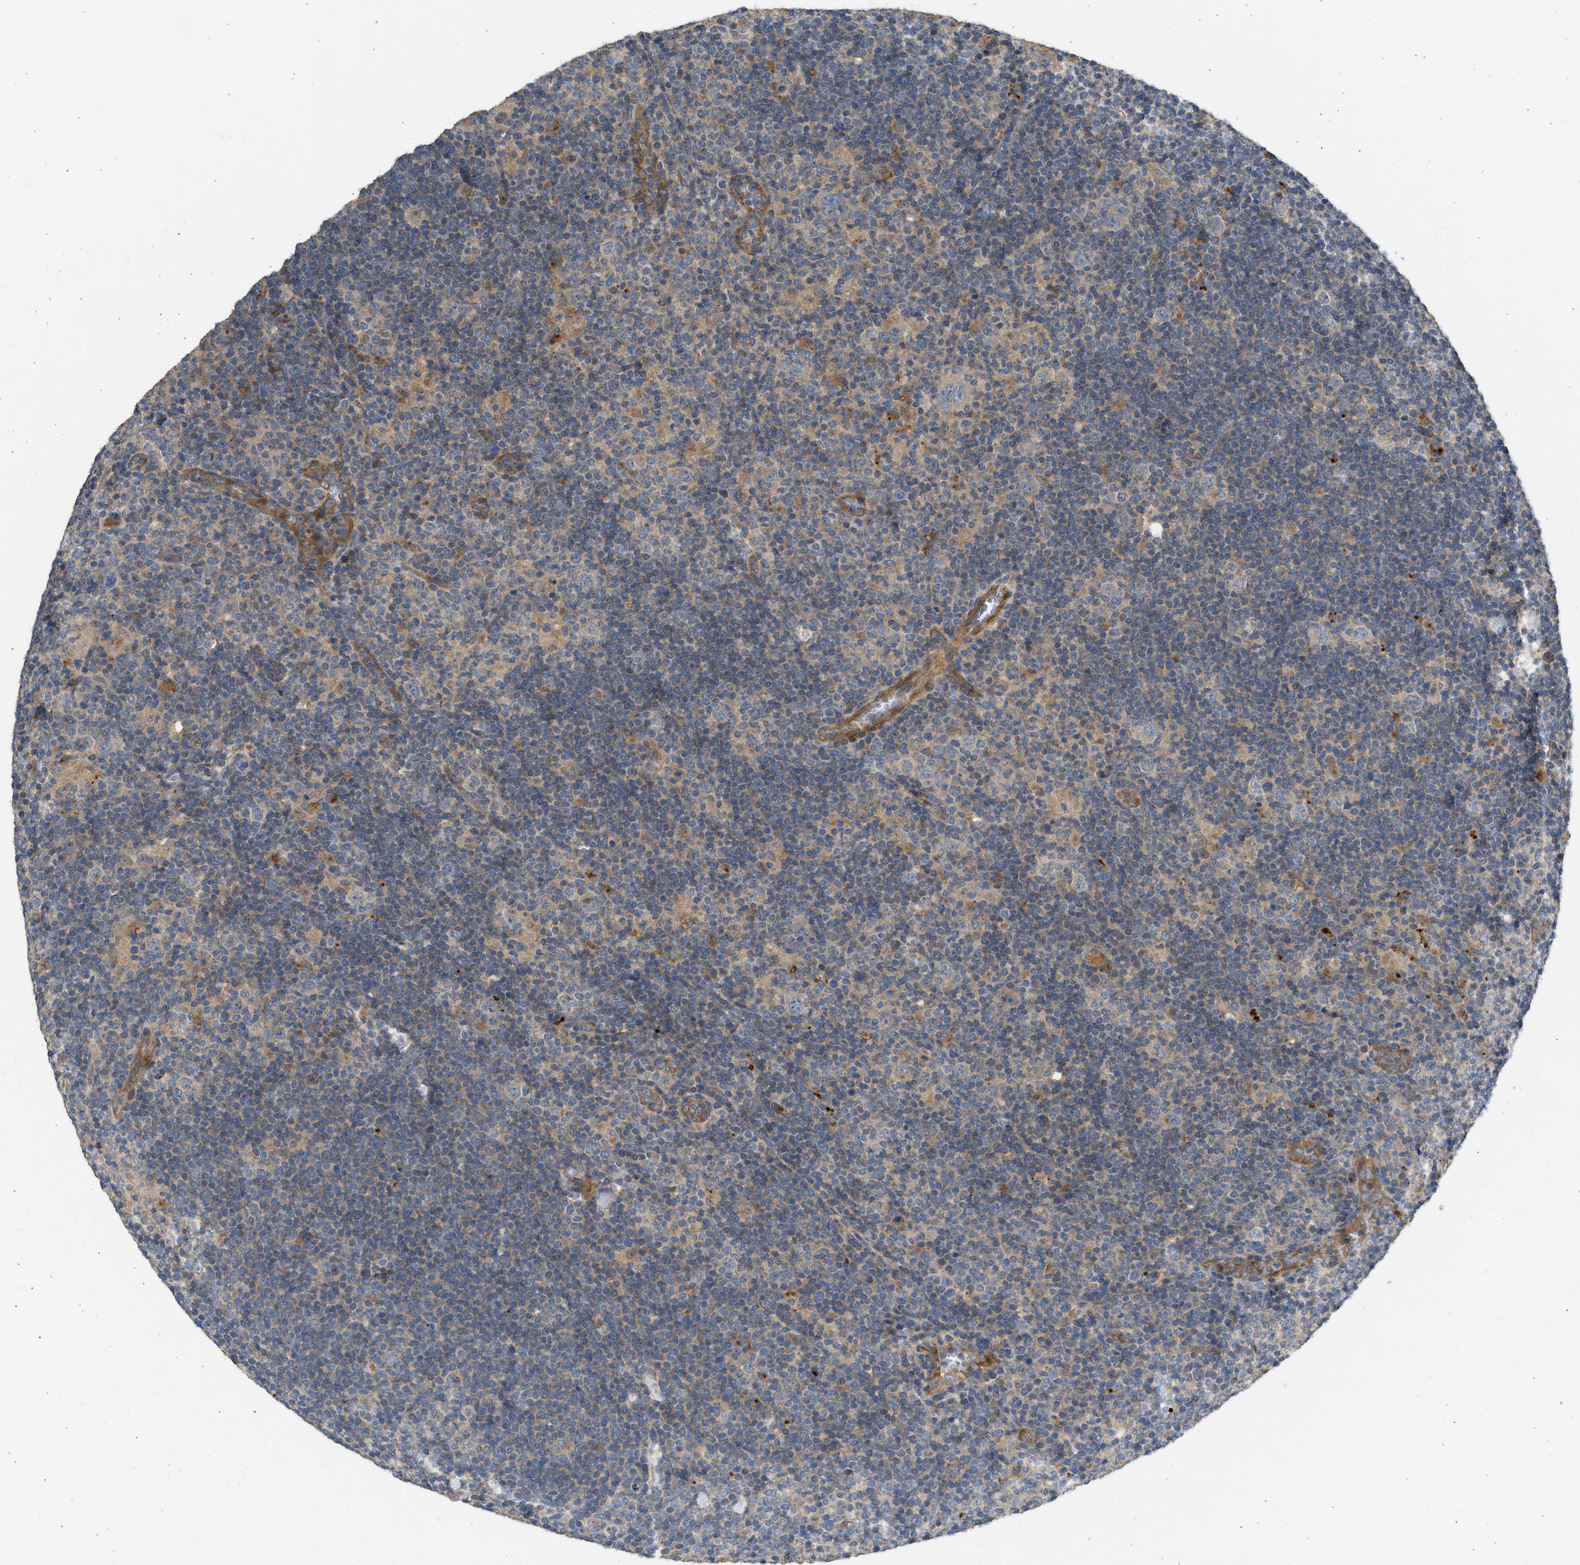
{"staining": {"intensity": "moderate", "quantity": "<25%", "location": "cytoplasmic/membranous"}, "tissue": "lymphoma", "cell_type": "Tumor cells", "image_type": "cancer", "snomed": [{"axis": "morphology", "description": "Hodgkin's disease, NOS"}, {"axis": "topography", "description": "Lymph node"}], "caption": "DAB immunohistochemical staining of lymphoma demonstrates moderate cytoplasmic/membranous protein positivity in approximately <25% of tumor cells. The protein is shown in brown color, while the nuclei are stained blue.", "gene": "CSRNP2", "patient": {"sex": "female", "age": 57}}